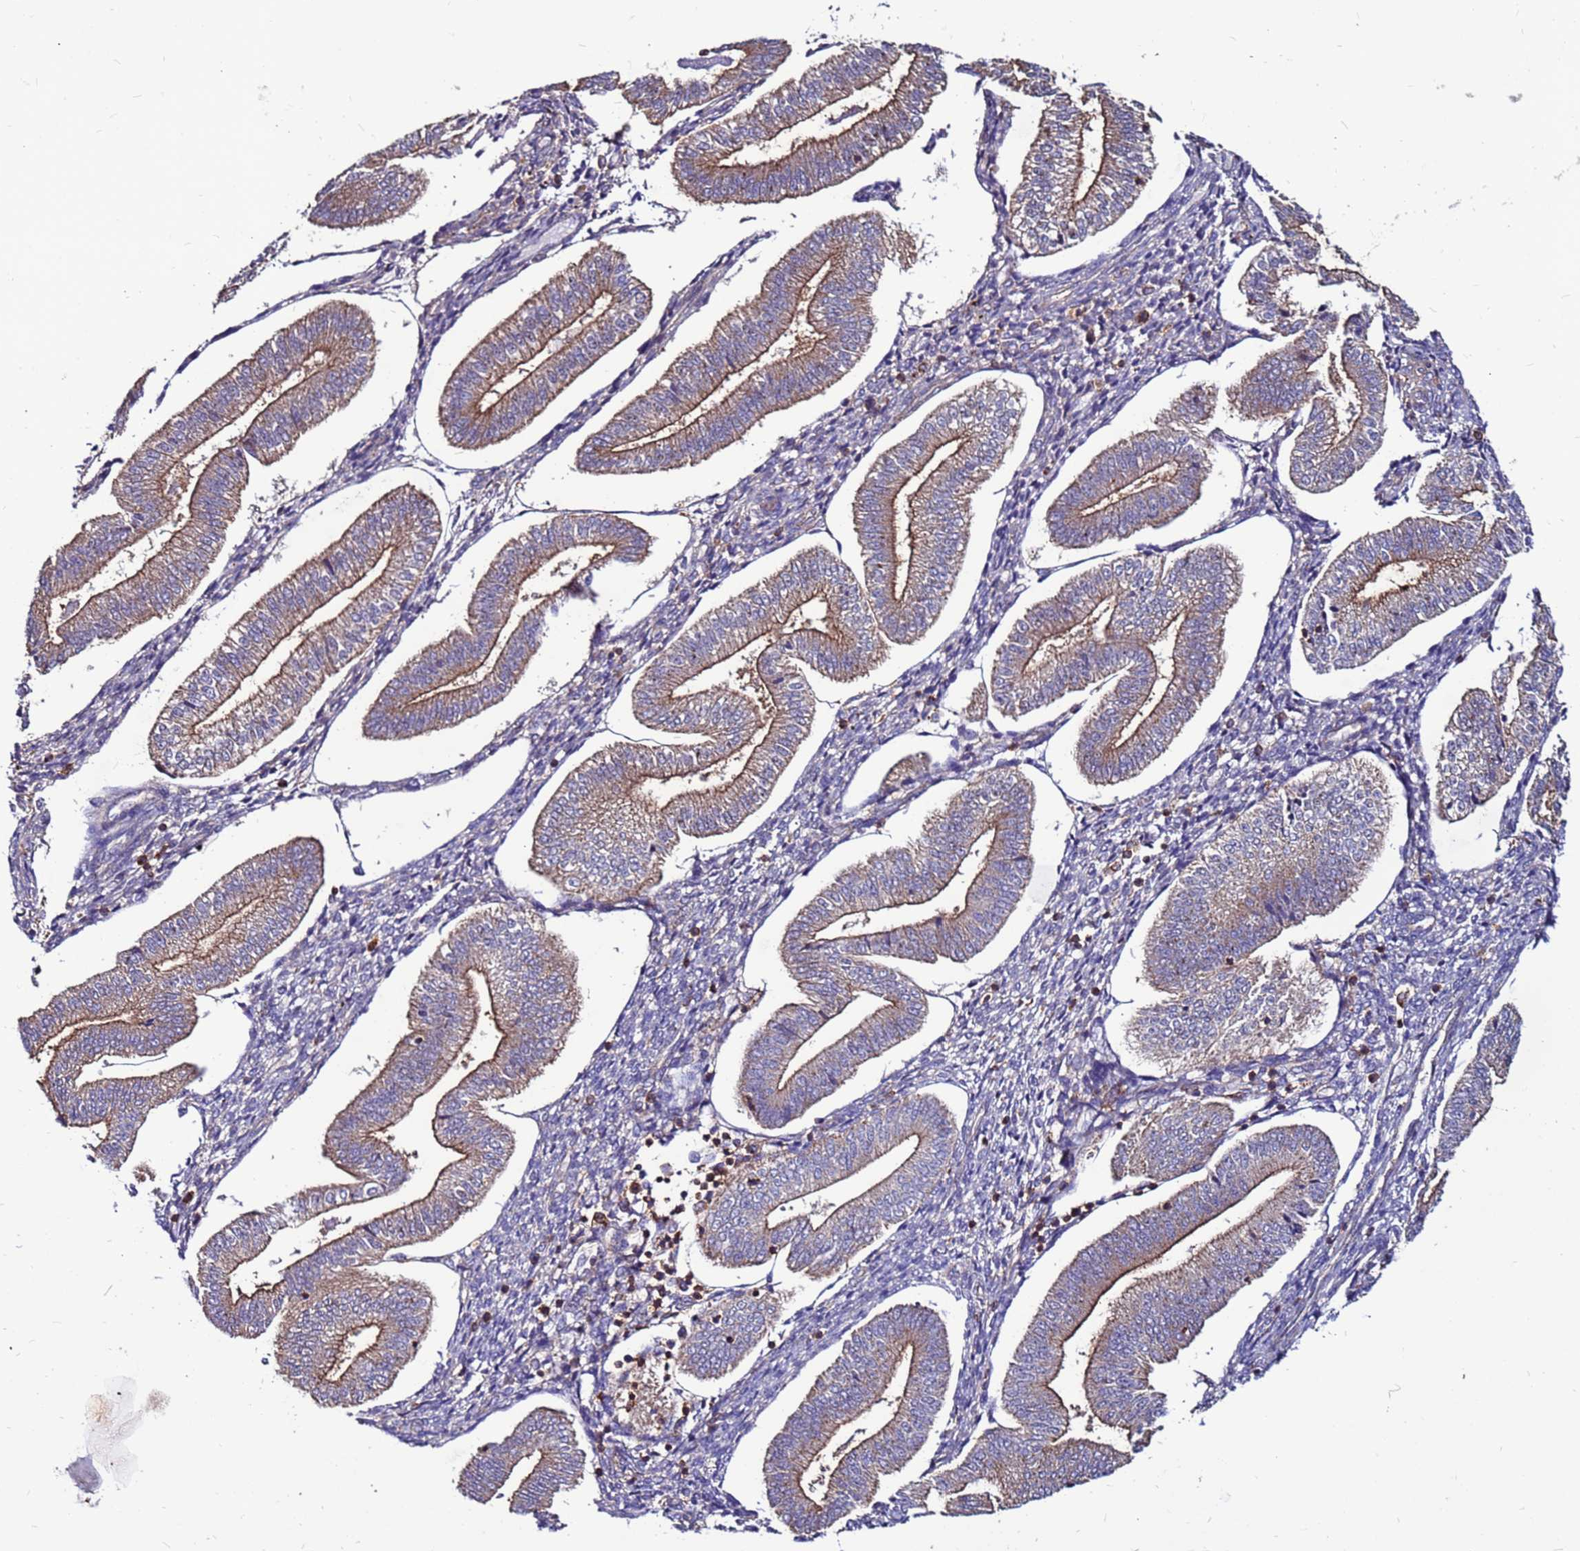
{"staining": {"intensity": "negative", "quantity": "none", "location": "none"}, "tissue": "endometrium", "cell_type": "Cells in endometrial stroma", "image_type": "normal", "snomed": [{"axis": "morphology", "description": "Normal tissue, NOS"}, {"axis": "topography", "description": "Endometrium"}], "caption": "This histopathology image is of normal endometrium stained with immunohistochemistry to label a protein in brown with the nuclei are counter-stained blue. There is no positivity in cells in endometrial stroma. (Immunohistochemistry, brightfield microscopy, high magnification).", "gene": "NRN1L", "patient": {"sex": "female", "age": 34}}